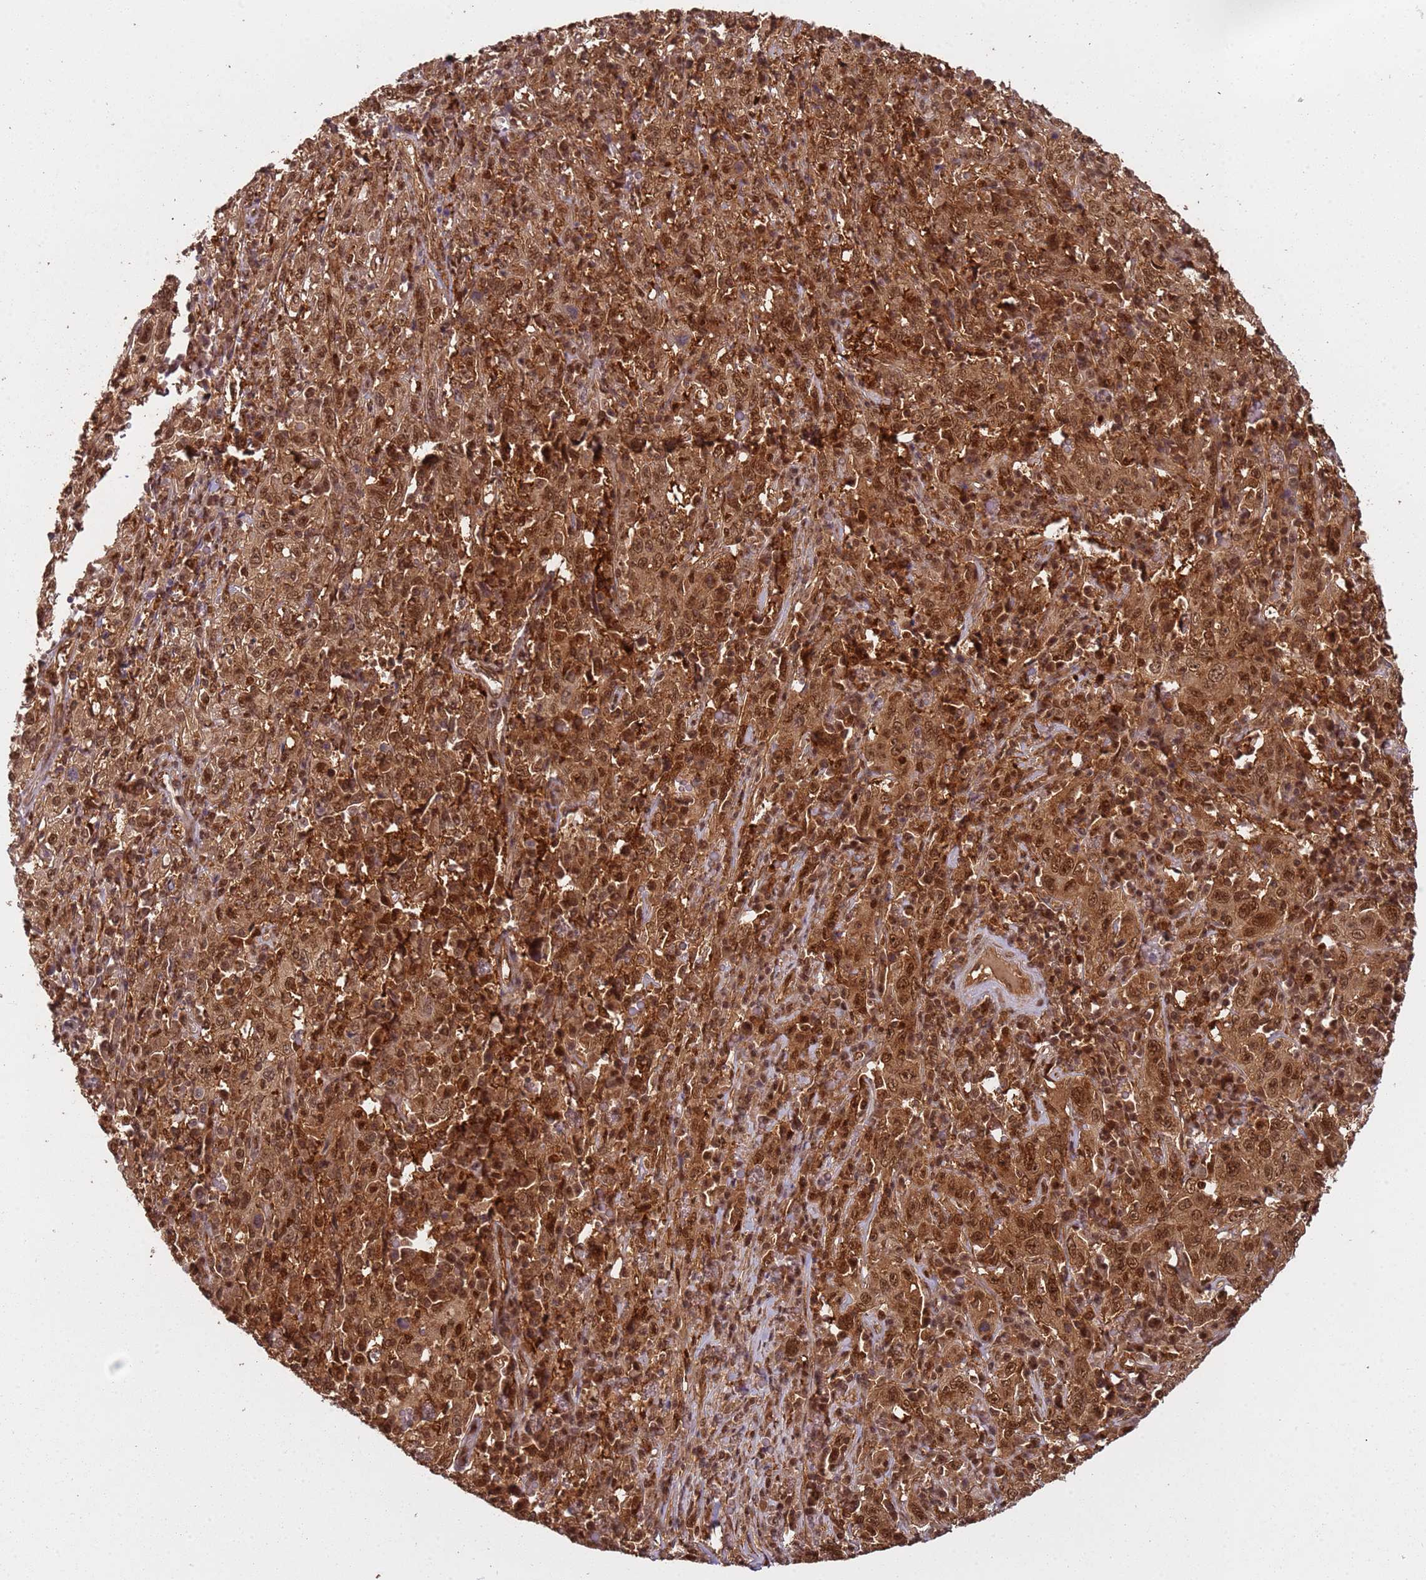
{"staining": {"intensity": "moderate", "quantity": ">75%", "location": "cytoplasmic/membranous,nuclear"}, "tissue": "cervical cancer", "cell_type": "Tumor cells", "image_type": "cancer", "snomed": [{"axis": "morphology", "description": "Squamous cell carcinoma, NOS"}, {"axis": "topography", "description": "Cervix"}], "caption": "Cervical squamous cell carcinoma stained for a protein demonstrates moderate cytoplasmic/membranous and nuclear positivity in tumor cells.", "gene": "PGLS", "patient": {"sex": "female", "age": 46}}